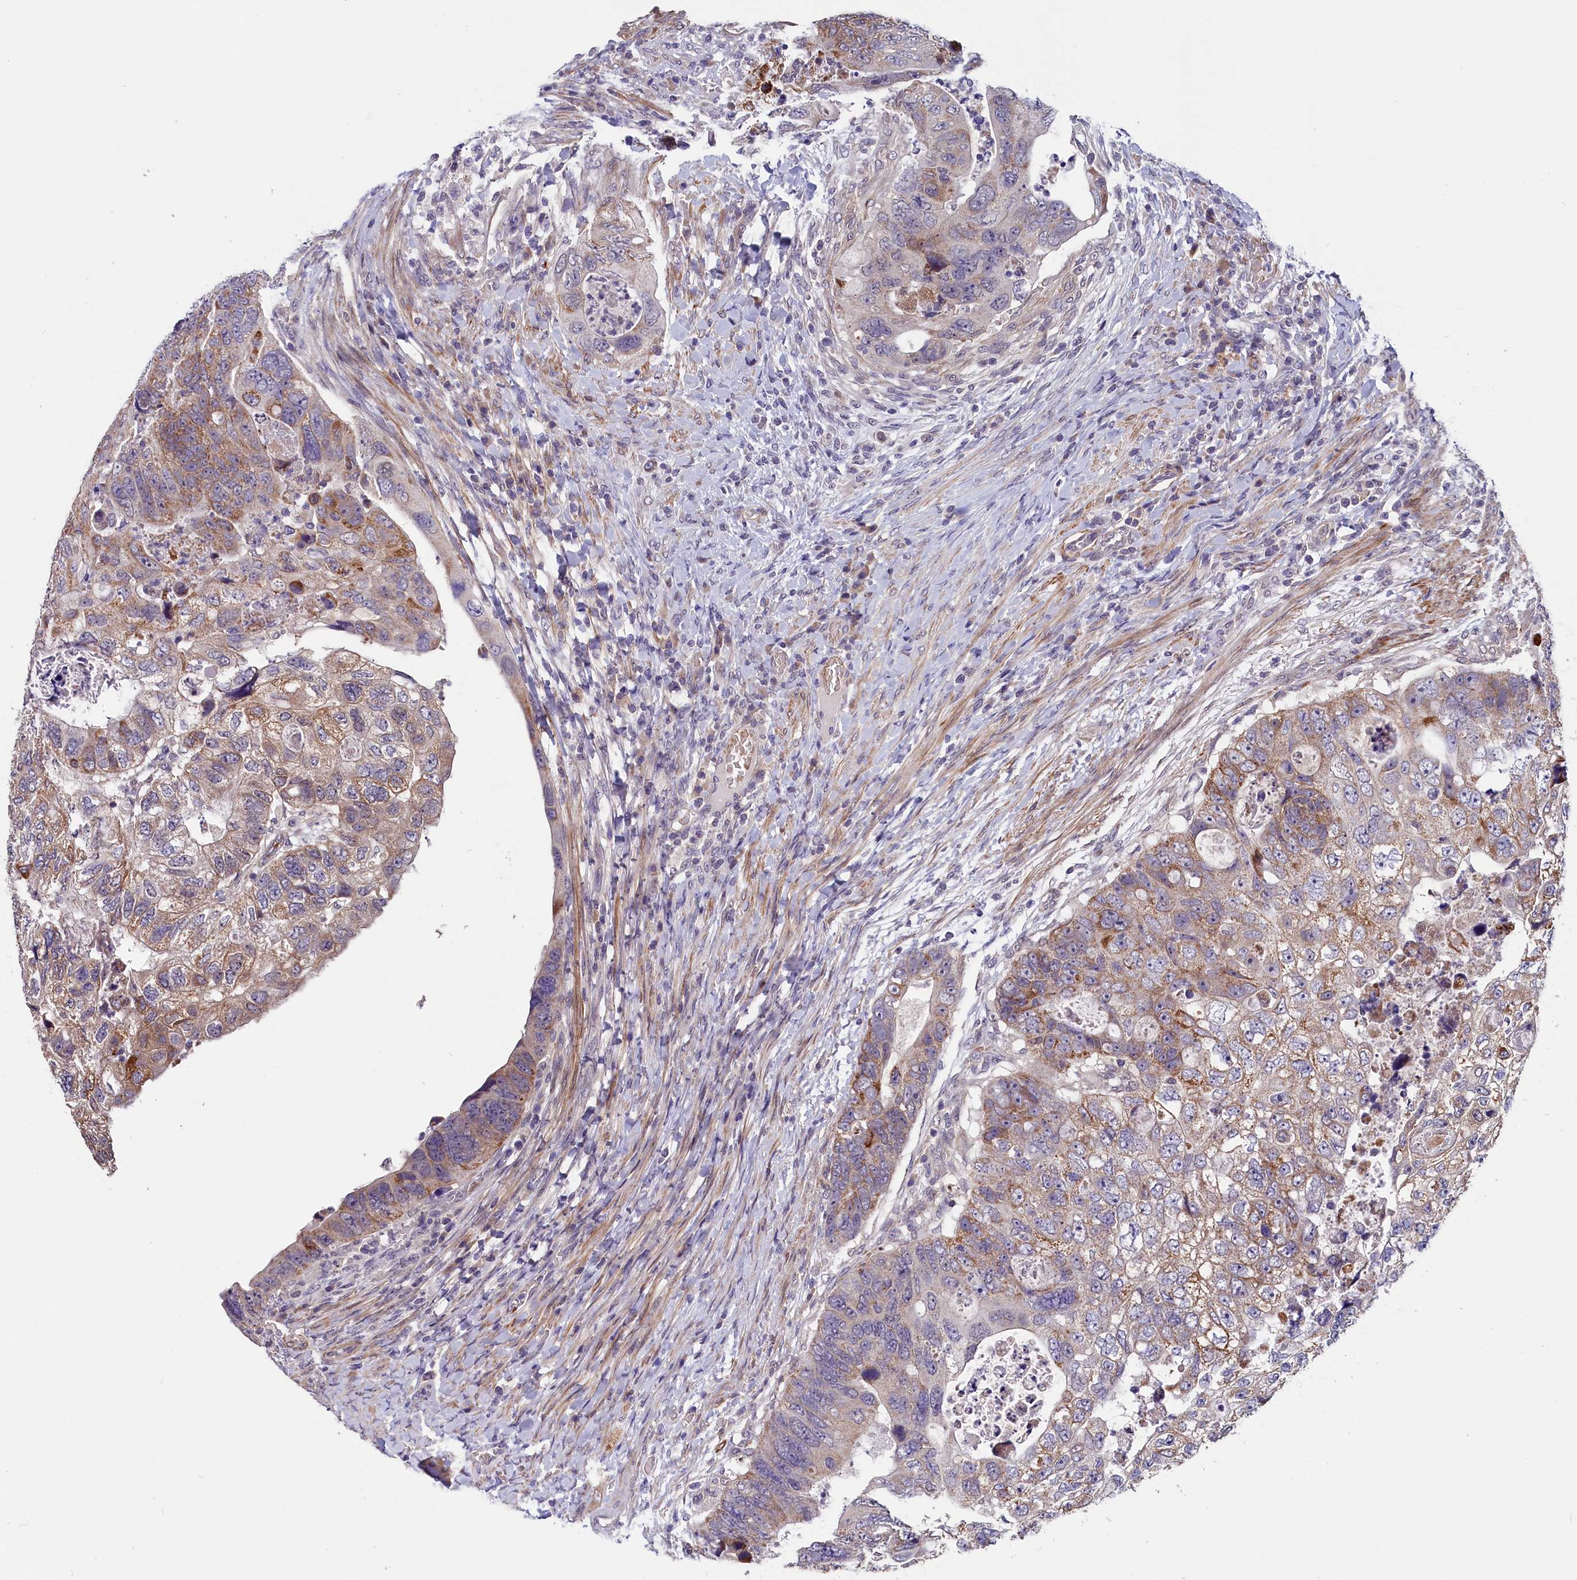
{"staining": {"intensity": "moderate", "quantity": "25%-75%", "location": "cytoplasmic/membranous"}, "tissue": "colorectal cancer", "cell_type": "Tumor cells", "image_type": "cancer", "snomed": [{"axis": "morphology", "description": "Adenocarcinoma, NOS"}, {"axis": "topography", "description": "Rectum"}], "caption": "Moderate cytoplasmic/membranous protein staining is identified in approximately 25%-75% of tumor cells in colorectal cancer (adenocarcinoma). Nuclei are stained in blue.", "gene": "SLC39A6", "patient": {"sex": "male", "age": 59}}